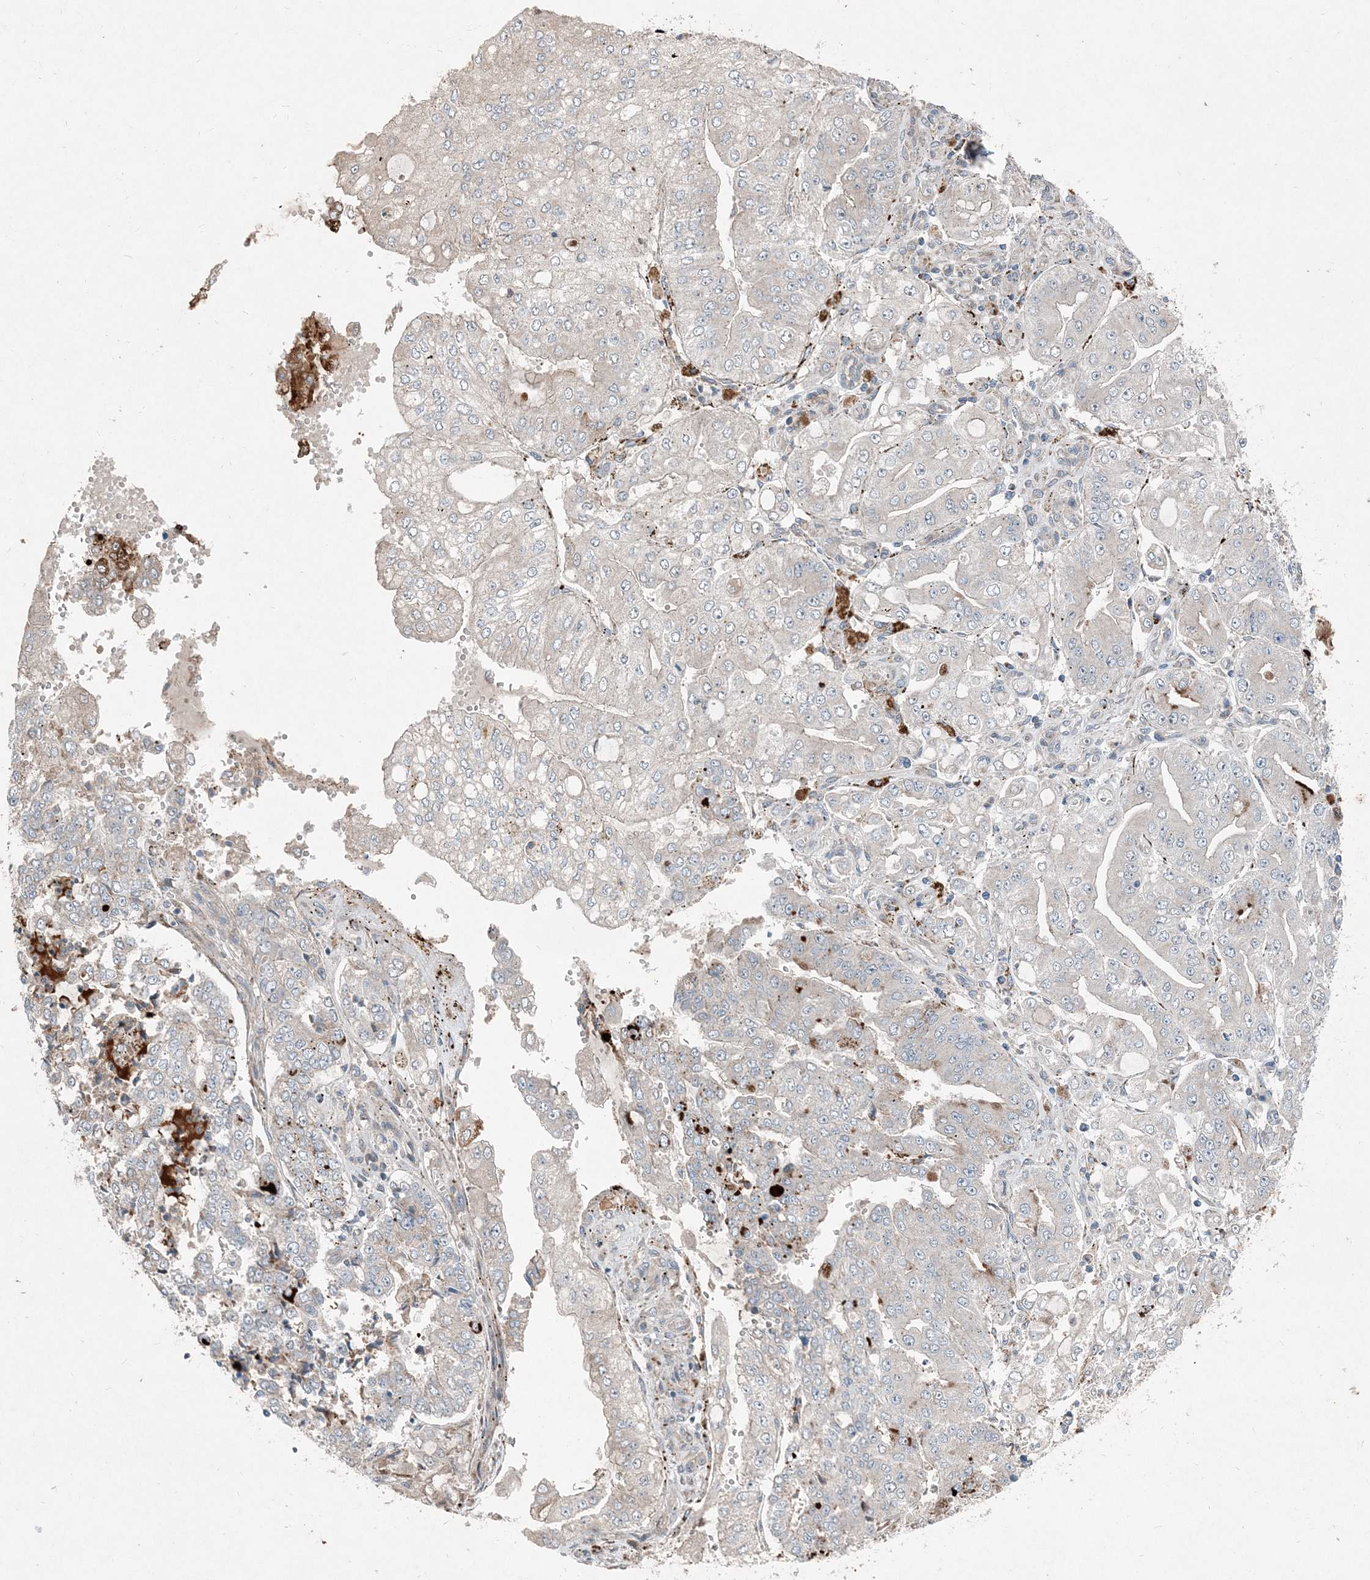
{"staining": {"intensity": "moderate", "quantity": "<25%", "location": "cytoplasmic/membranous"}, "tissue": "stomach cancer", "cell_type": "Tumor cells", "image_type": "cancer", "snomed": [{"axis": "morphology", "description": "Adenocarcinoma, NOS"}, {"axis": "topography", "description": "Stomach"}], "caption": "This histopathology image reveals adenocarcinoma (stomach) stained with immunohistochemistry (IHC) to label a protein in brown. The cytoplasmic/membranous of tumor cells show moderate positivity for the protein. Nuclei are counter-stained blue.", "gene": "INTU", "patient": {"sex": "male", "age": 76}}